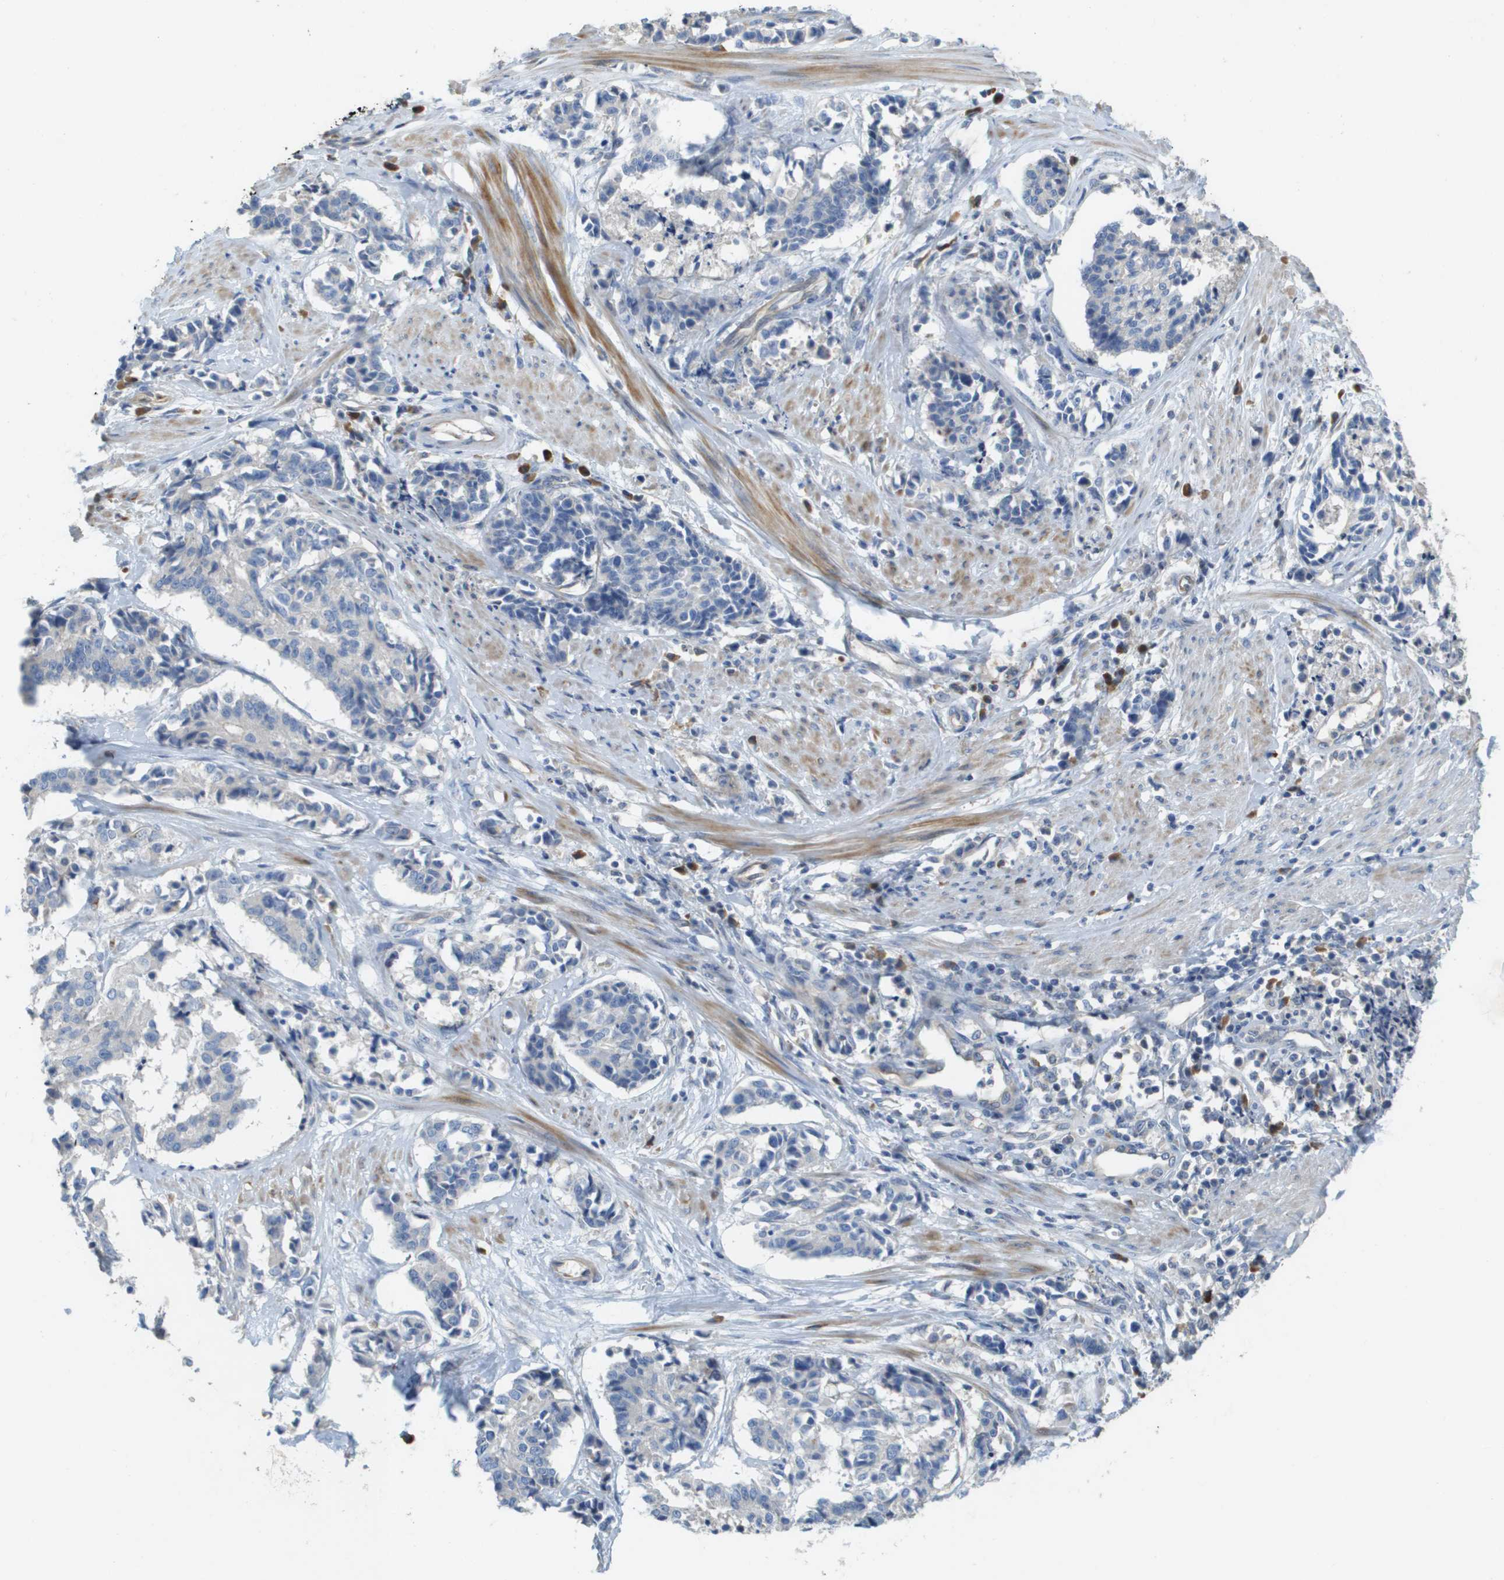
{"staining": {"intensity": "negative", "quantity": "none", "location": "none"}, "tissue": "cervical cancer", "cell_type": "Tumor cells", "image_type": "cancer", "snomed": [{"axis": "morphology", "description": "Squamous cell carcinoma, NOS"}, {"axis": "topography", "description": "Cervix"}], "caption": "There is no significant staining in tumor cells of cervical cancer.", "gene": "CASP10", "patient": {"sex": "female", "age": 35}}